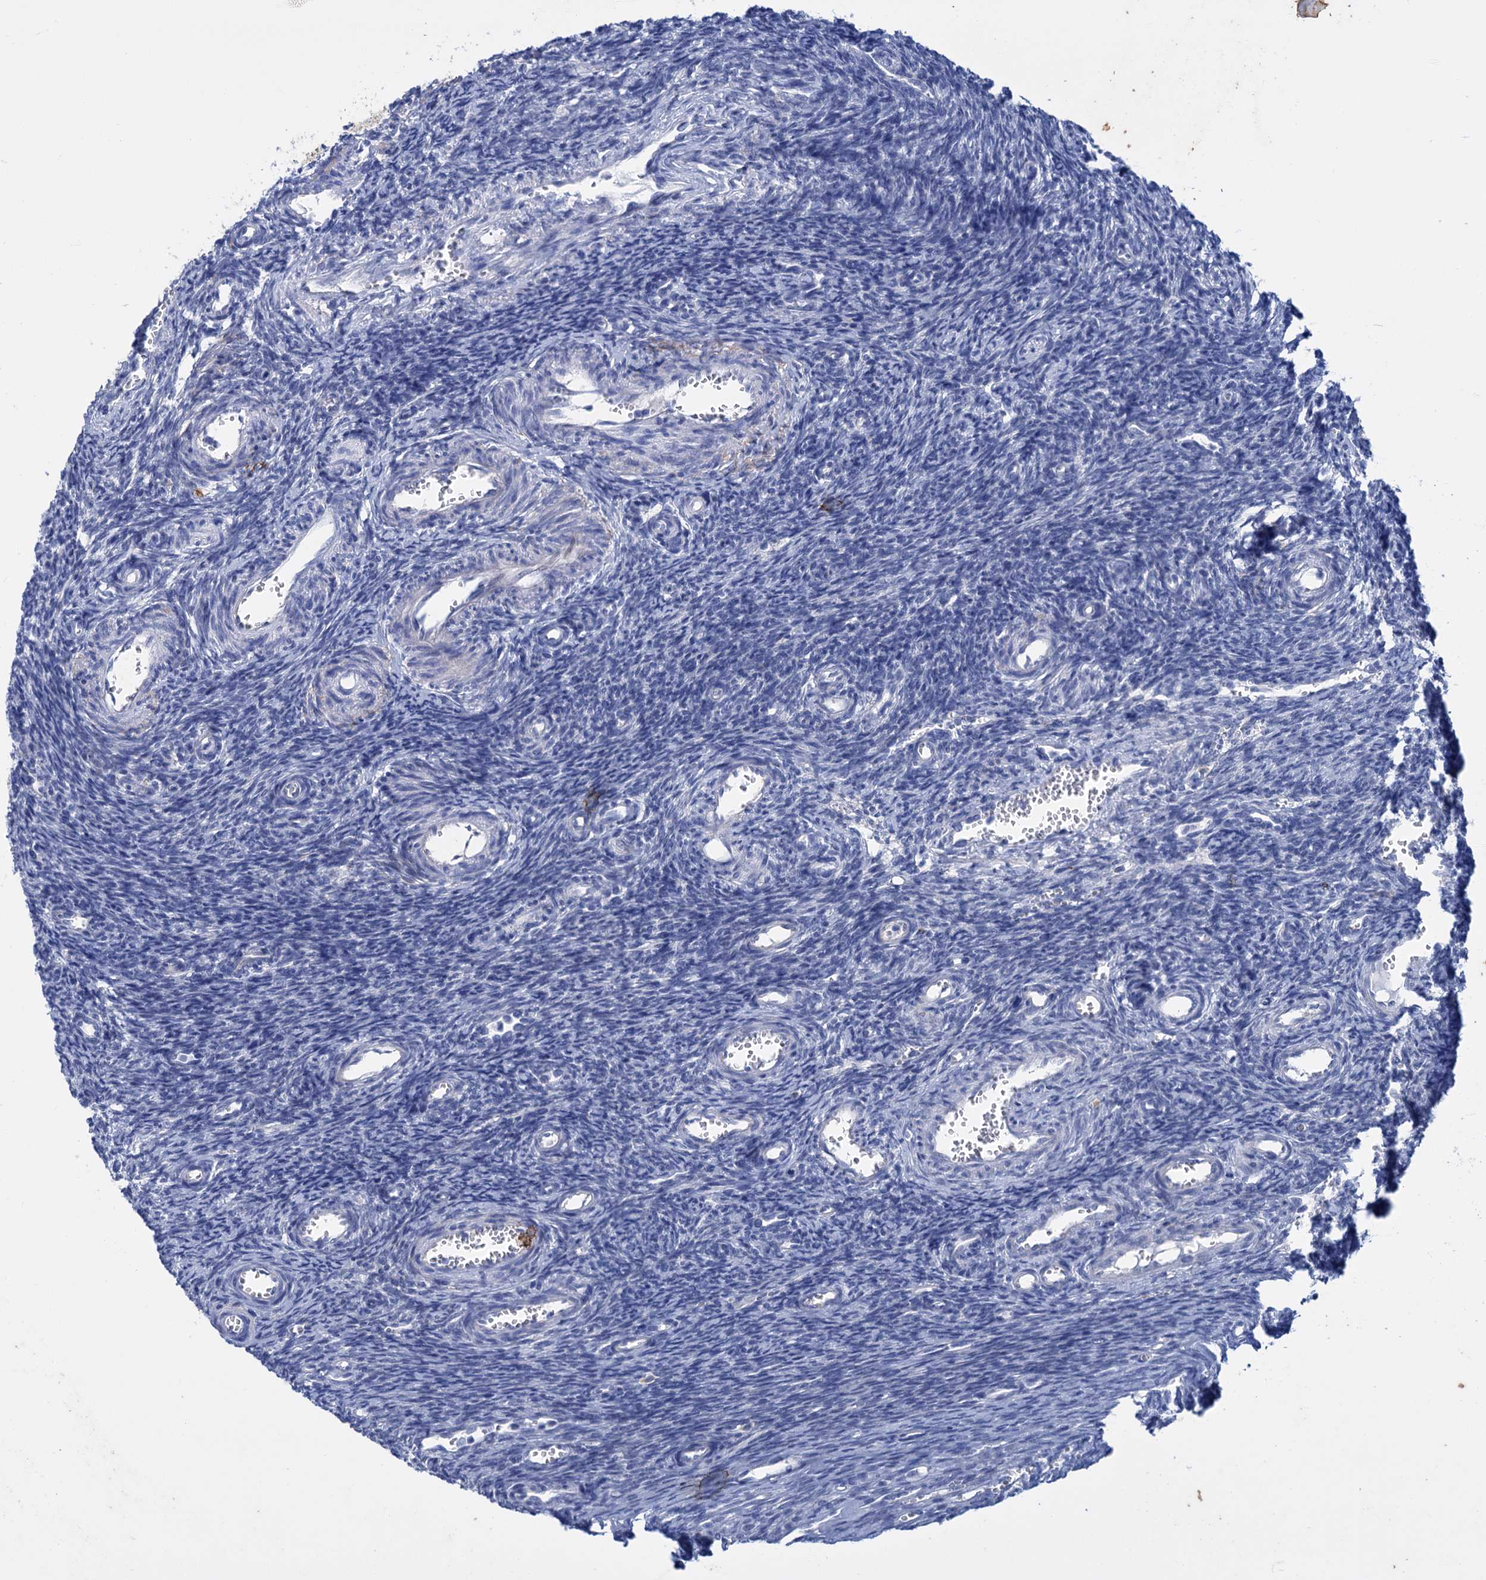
{"staining": {"intensity": "negative", "quantity": "none", "location": "none"}, "tissue": "ovary", "cell_type": "Ovarian stroma cells", "image_type": "normal", "snomed": [{"axis": "morphology", "description": "Normal tissue, NOS"}, {"axis": "topography", "description": "Ovary"}], "caption": "Ovary stained for a protein using IHC displays no expression ovarian stroma cells.", "gene": "FAAP20", "patient": {"sex": "female", "age": 39}}